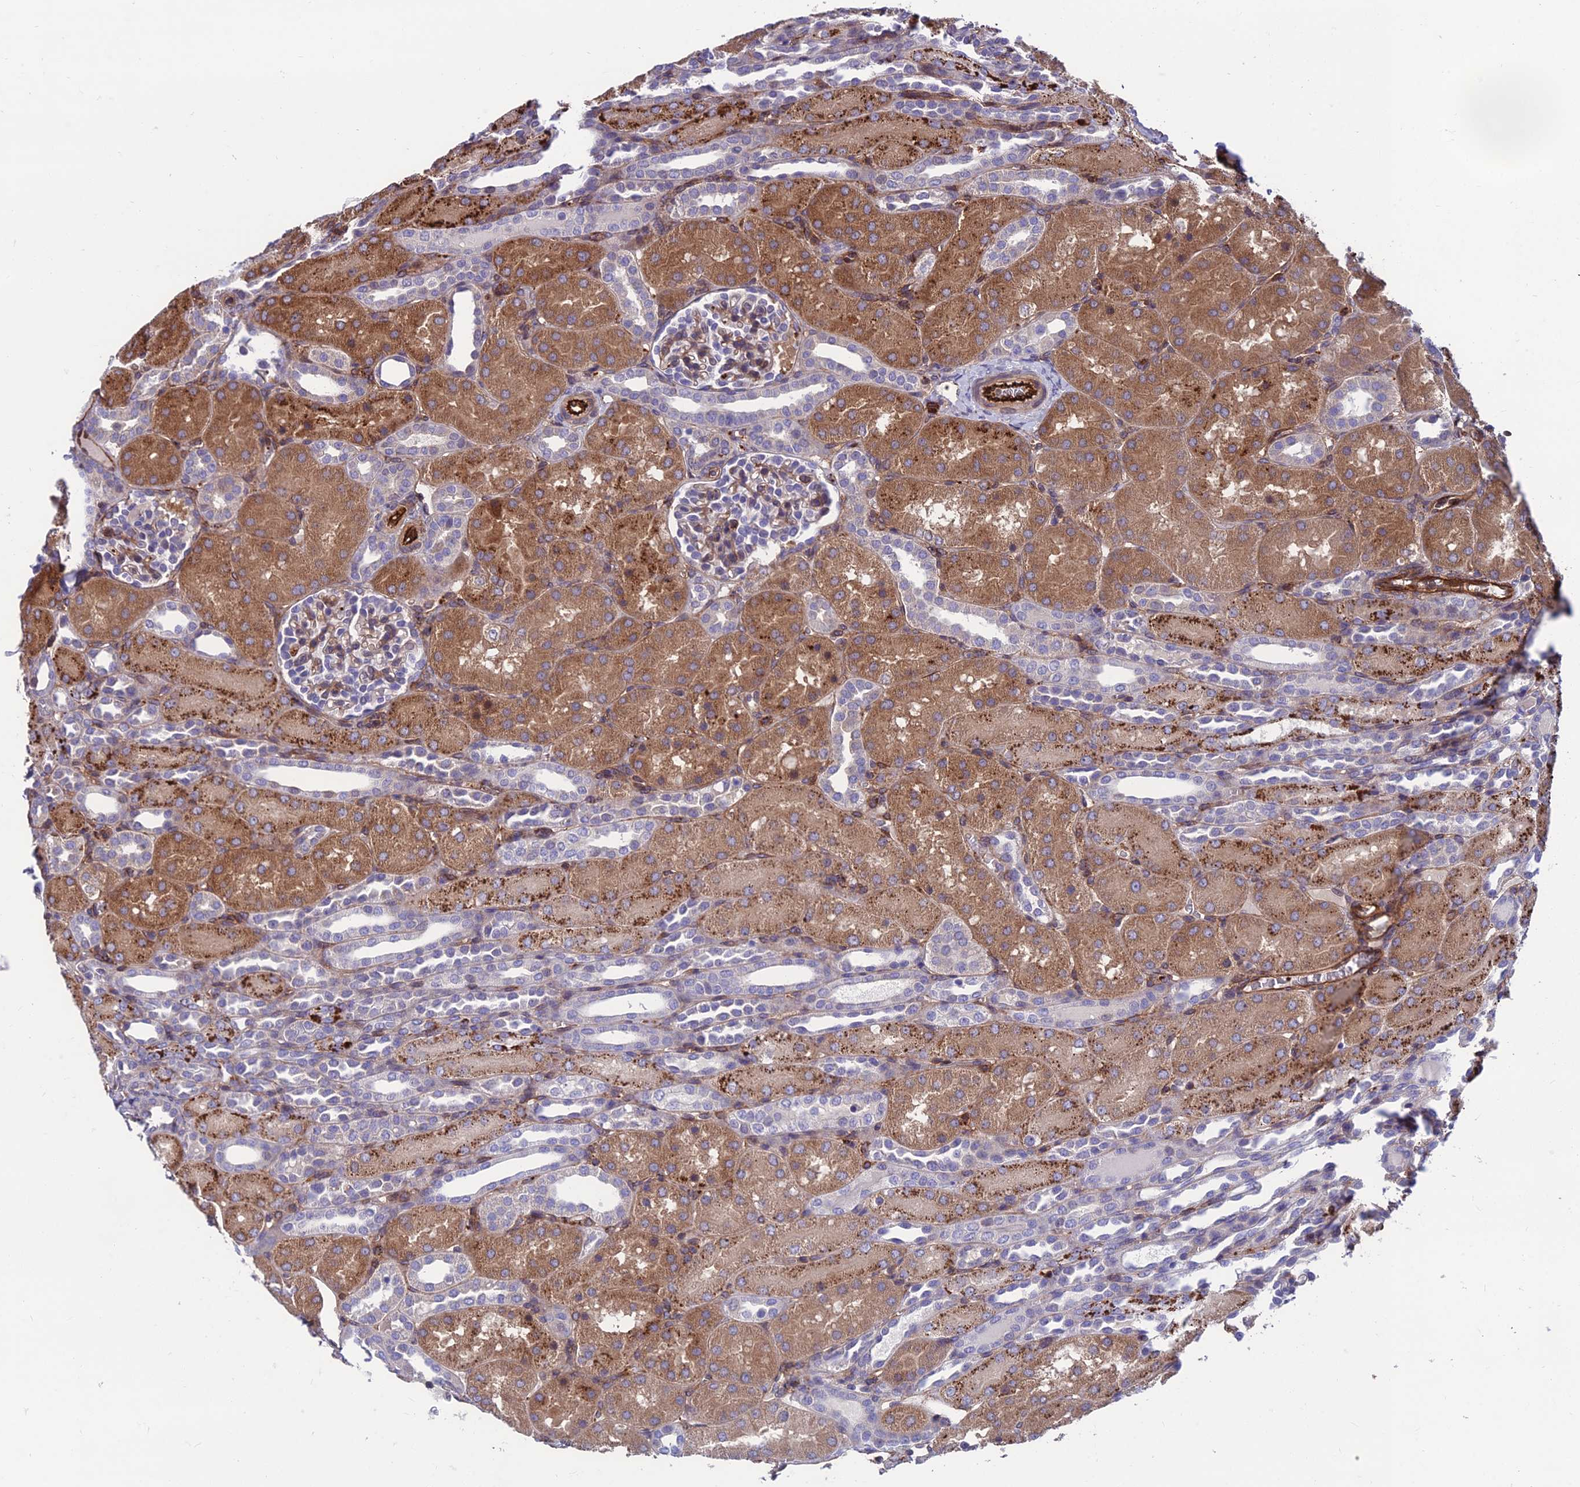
{"staining": {"intensity": "moderate", "quantity": "<25%", "location": "cytoplasmic/membranous"}, "tissue": "kidney", "cell_type": "Cells in glomeruli", "image_type": "normal", "snomed": [{"axis": "morphology", "description": "Normal tissue, NOS"}, {"axis": "topography", "description": "Kidney"}], "caption": "Kidney stained with DAB (3,3'-diaminobenzidine) IHC reveals low levels of moderate cytoplasmic/membranous expression in about <25% of cells in glomeruli.", "gene": "RTN4RL1", "patient": {"sex": "male", "age": 1}}